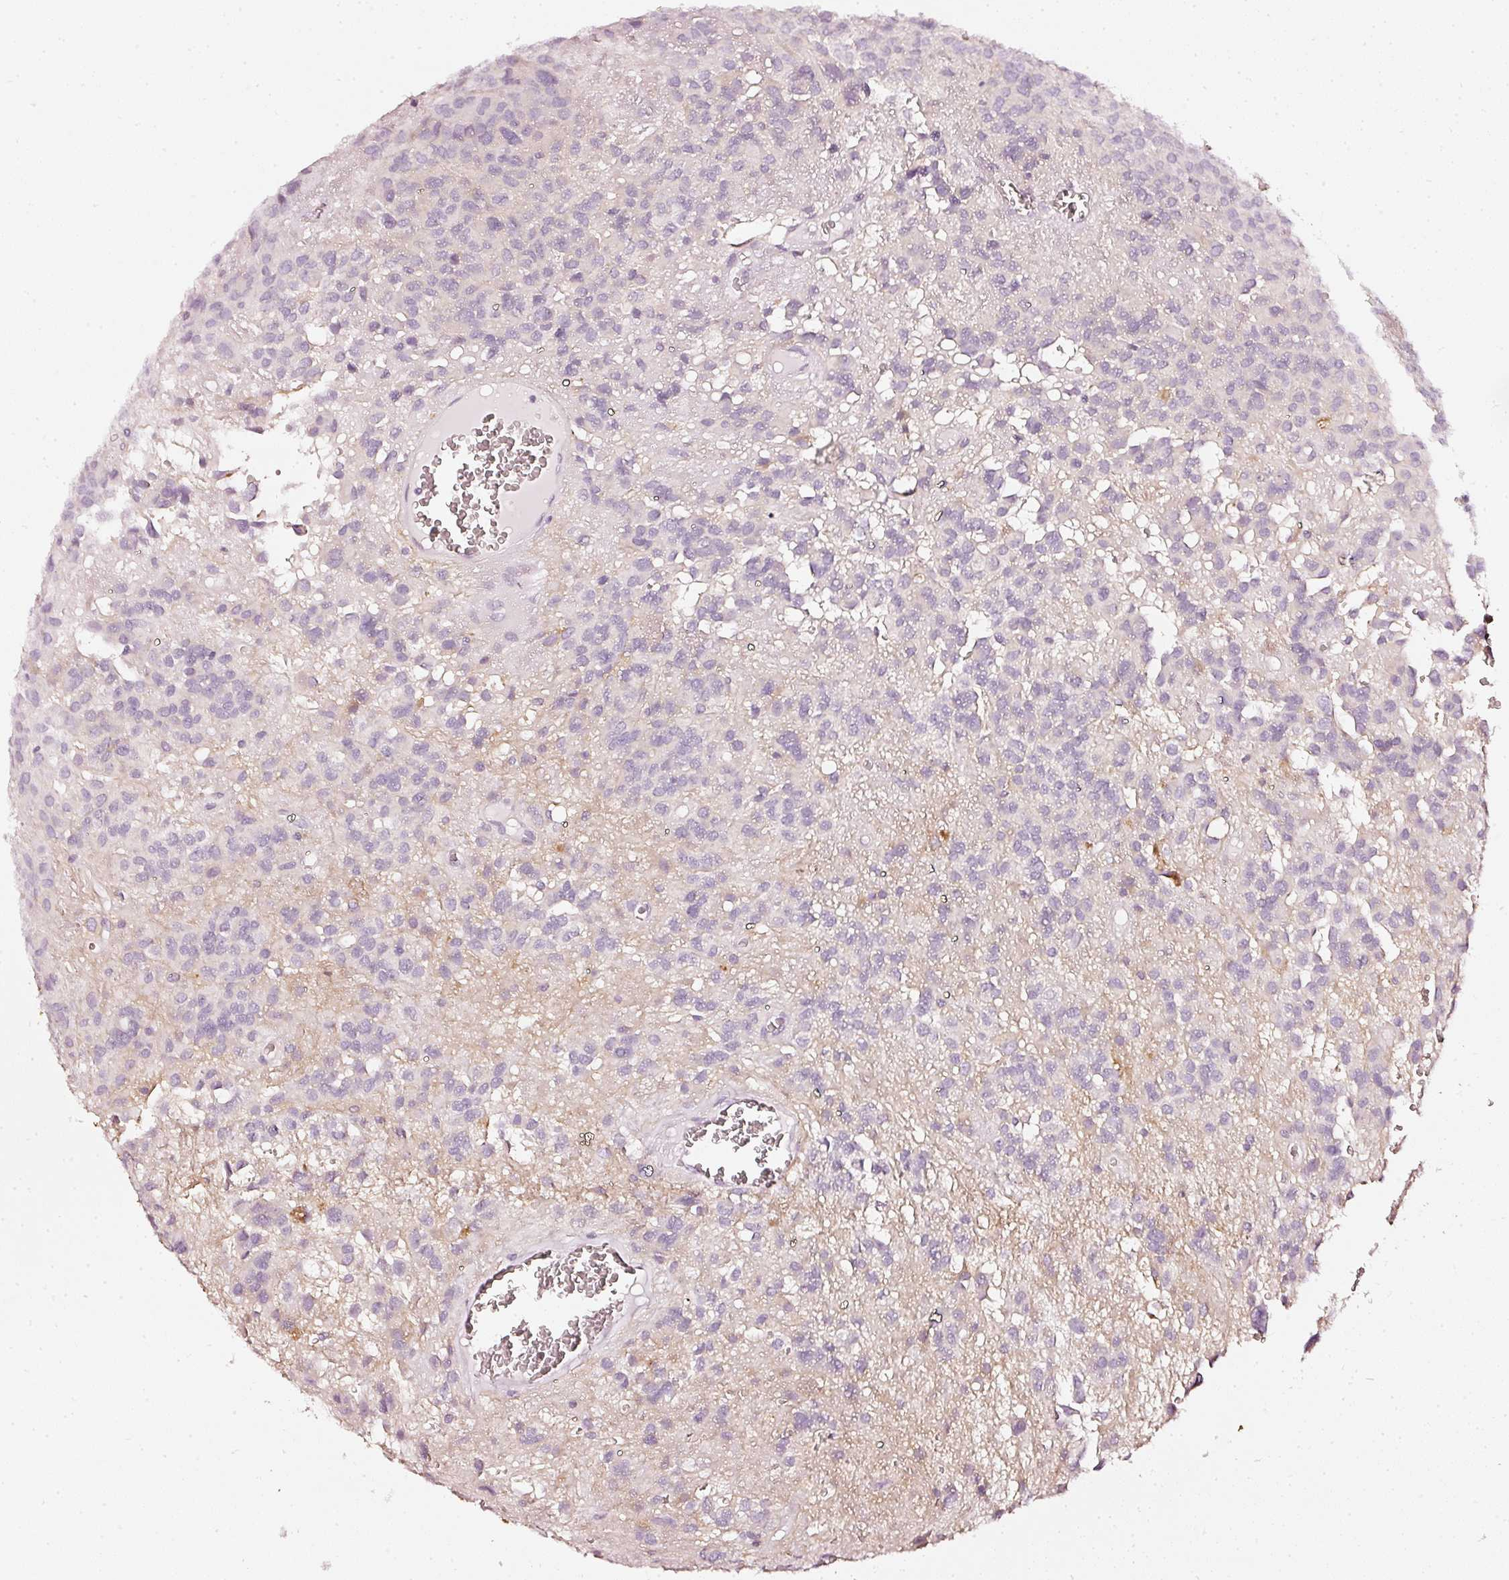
{"staining": {"intensity": "negative", "quantity": "none", "location": "none"}, "tissue": "glioma", "cell_type": "Tumor cells", "image_type": "cancer", "snomed": [{"axis": "morphology", "description": "Glioma, malignant, Low grade"}, {"axis": "topography", "description": "Brain"}], "caption": "Immunohistochemistry (IHC) photomicrograph of neoplastic tissue: malignant glioma (low-grade) stained with DAB (3,3'-diaminobenzidine) demonstrates no significant protein positivity in tumor cells.", "gene": "CNP", "patient": {"sex": "male", "age": 56}}